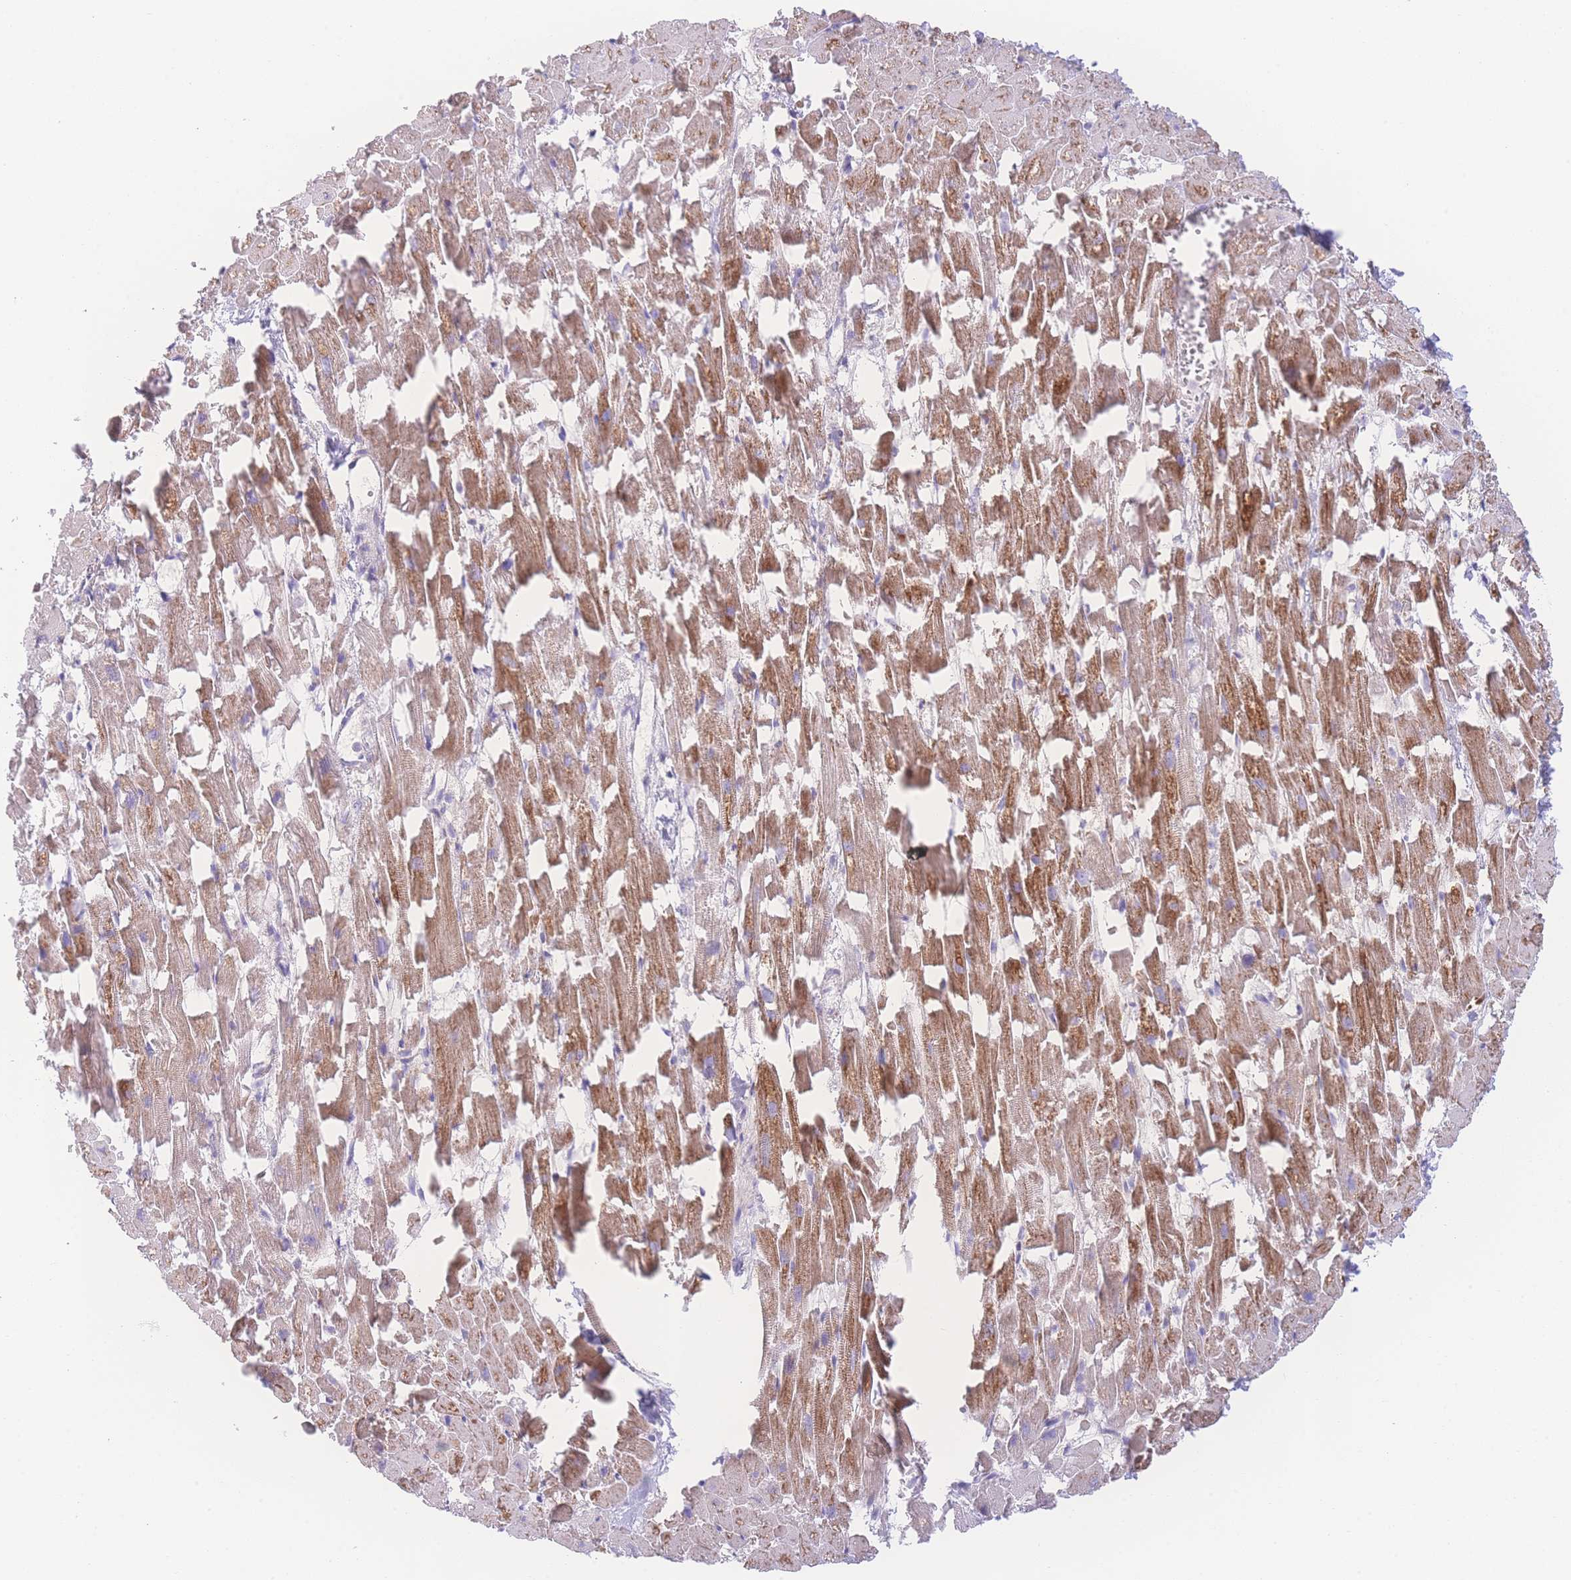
{"staining": {"intensity": "moderate", "quantity": ">75%", "location": "cytoplasmic/membranous"}, "tissue": "heart muscle", "cell_type": "Cardiomyocytes", "image_type": "normal", "snomed": [{"axis": "morphology", "description": "Normal tissue, NOS"}, {"axis": "topography", "description": "Heart"}], "caption": "Approximately >75% of cardiomyocytes in unremarkable human heart muscle show moderate cytoplasmic/membranous protein positivity as visualized by brown immunohistochemical staining.", "gene": "NBEAL1", "patient": {"sex": "female", "age": 64}}